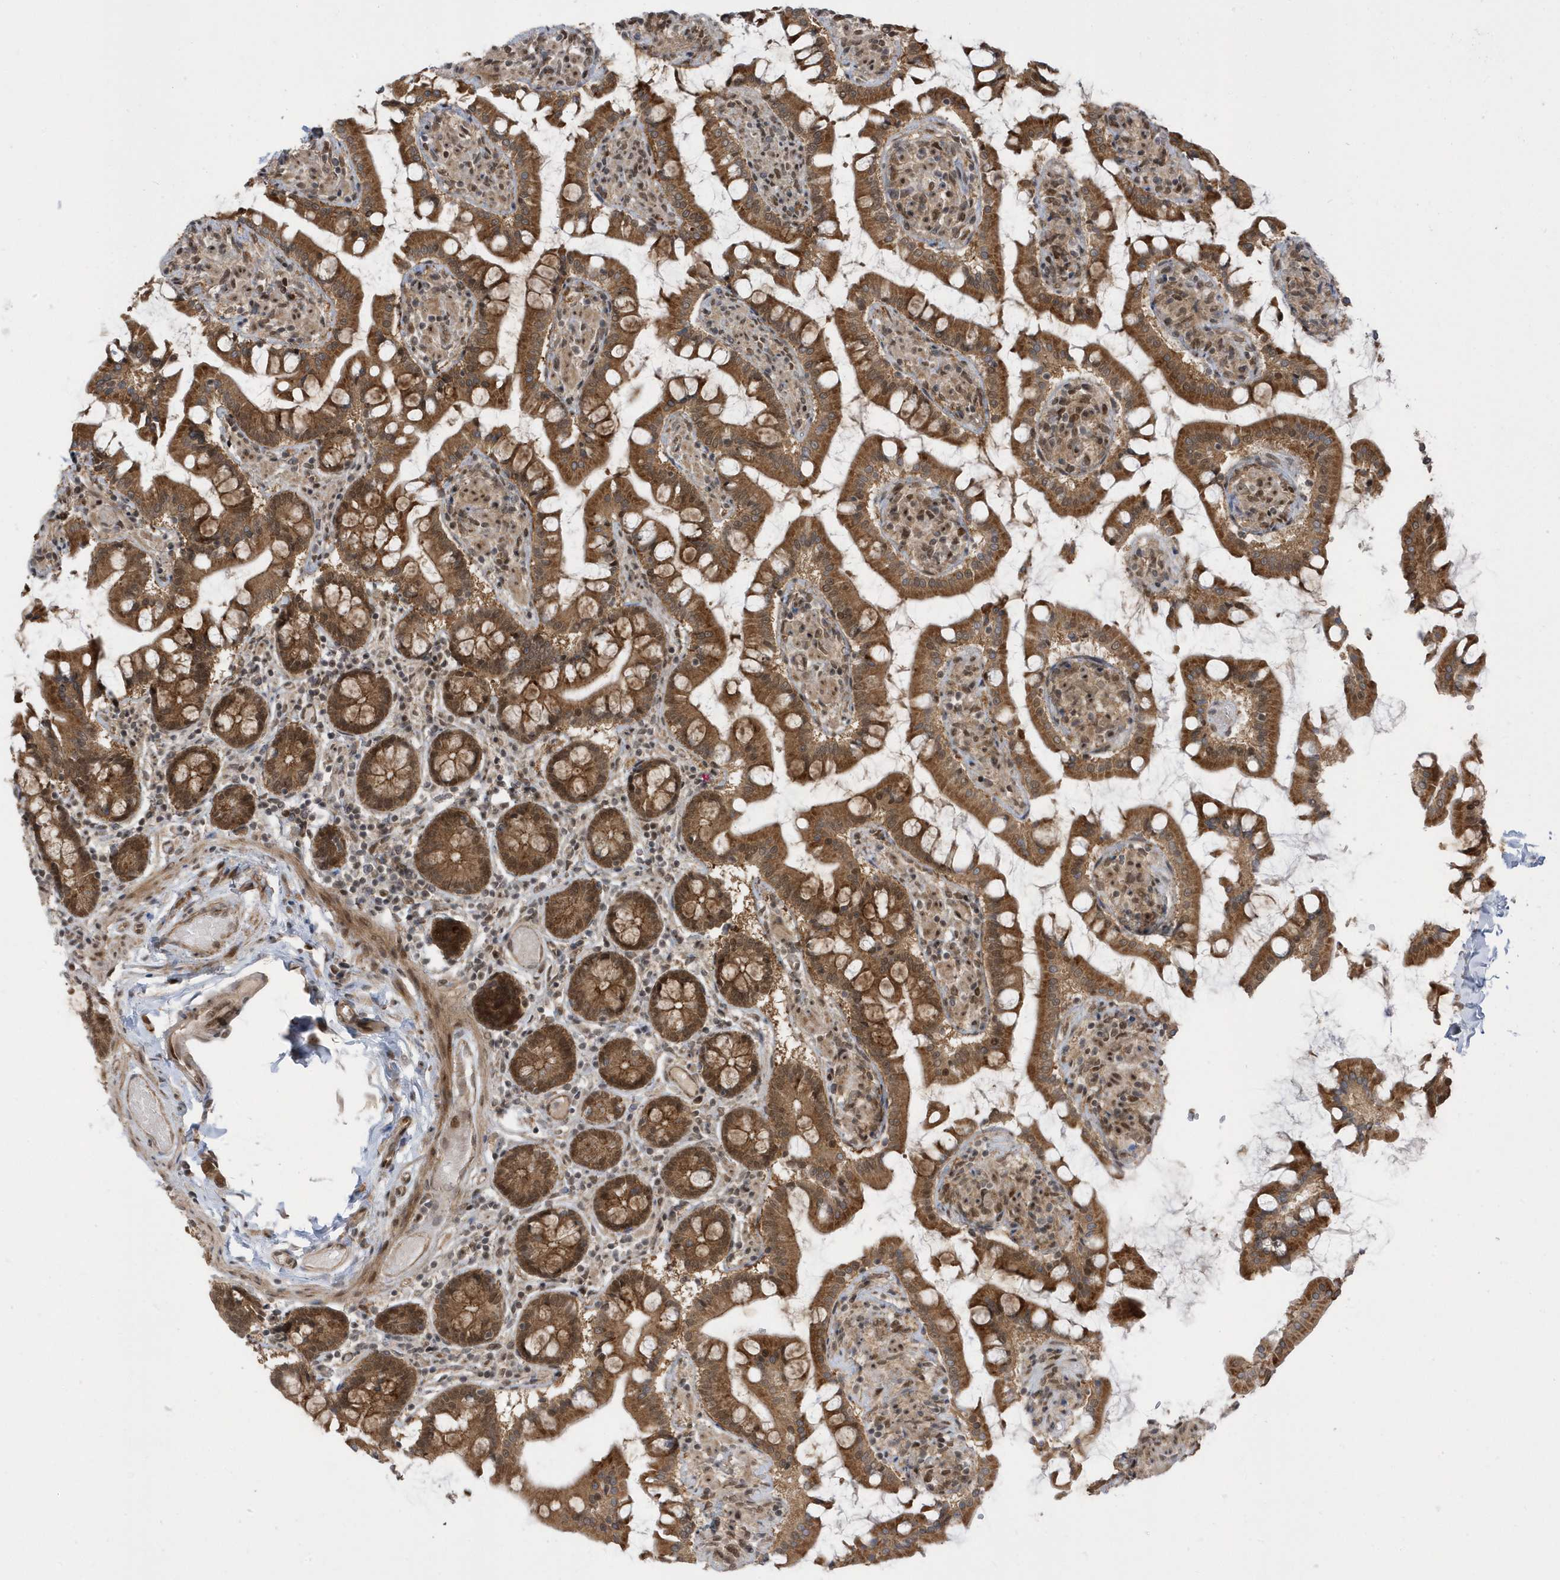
{"staining": {"intensity": "strong", "quantity": ">75%", "location": "cytoplasmic/membranous,nuclear"}, "tissue": "small intestine", "cell_type": "Glandular cells", "image_type": "normal", "snomed": [{"axis": "morphology", "description": "Normal tissue, NOS"}, {"axis": "topography", "description": "Small intestine"}], "caption": "A photomicrograph of small intestine stained for a protein demonstrates strong cytoplasmic/membranous,nuclear brown staining in glandular cells. The staining was performed using DAB (3,3'-diaminobenzidine), with brown indicating positive protein expression. Nuclei are stained blue with hematoxylin.", "gene": "USP53", "patient": {"sex": "male", "age": 41}}